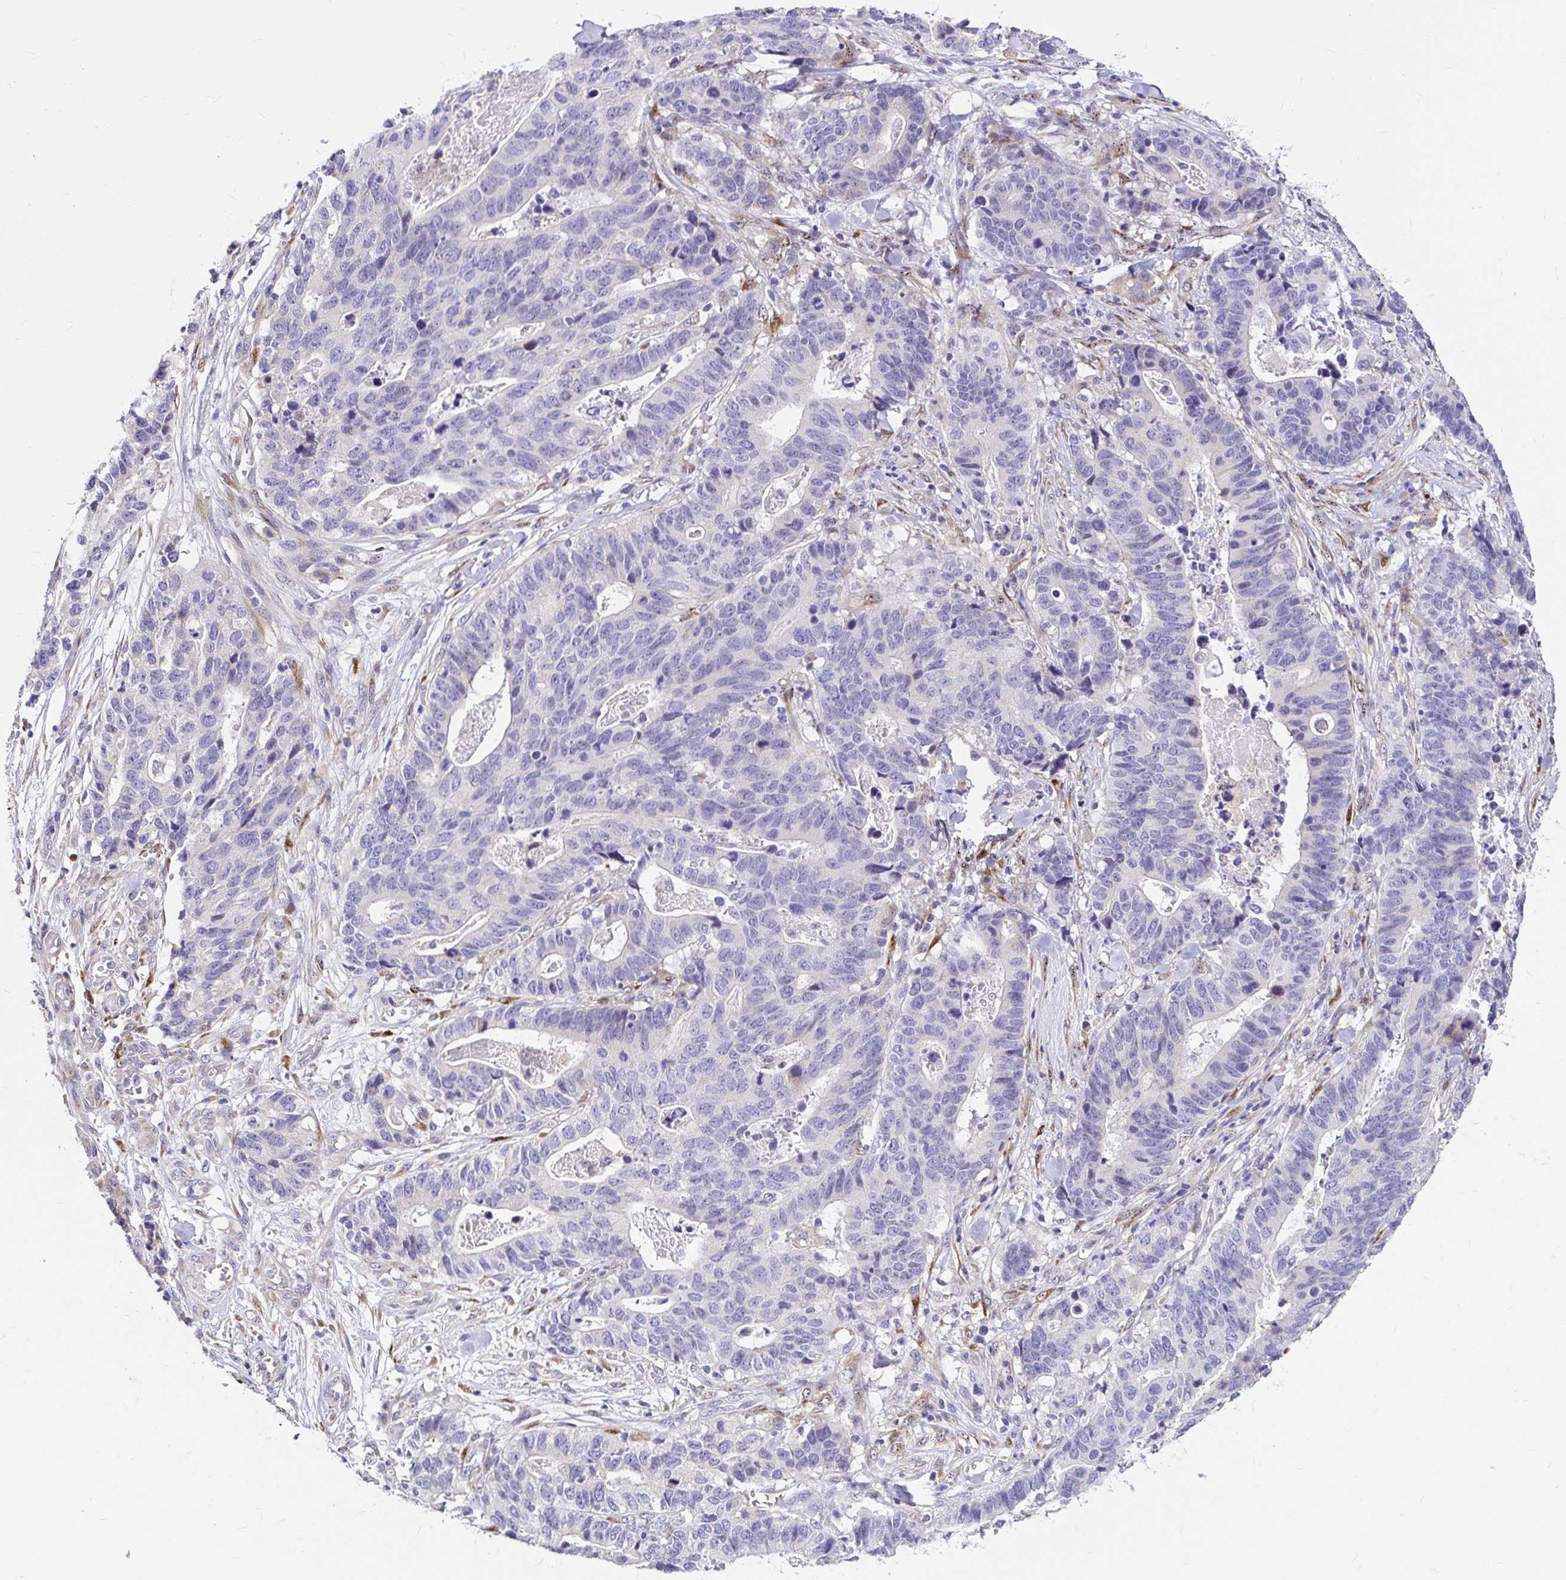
{"staining": {"intensity": "negative", "quantity": "none", "location": "none"}, "tissue": "stomach cancer", "cell_type": "Tumor cells", "image_type": "cancer", "snomed": [{"axis": "morphology", "description": "Adenocarcinoma, NOS"}, {"axis": "topography", "description": "Stomach, upper"}], "caption": "The histopathology image shows no significant positivity in tumor cells of stomach cancer.", "gene": "GABBR2", "patient": {"sex": "female", "age": 67}}